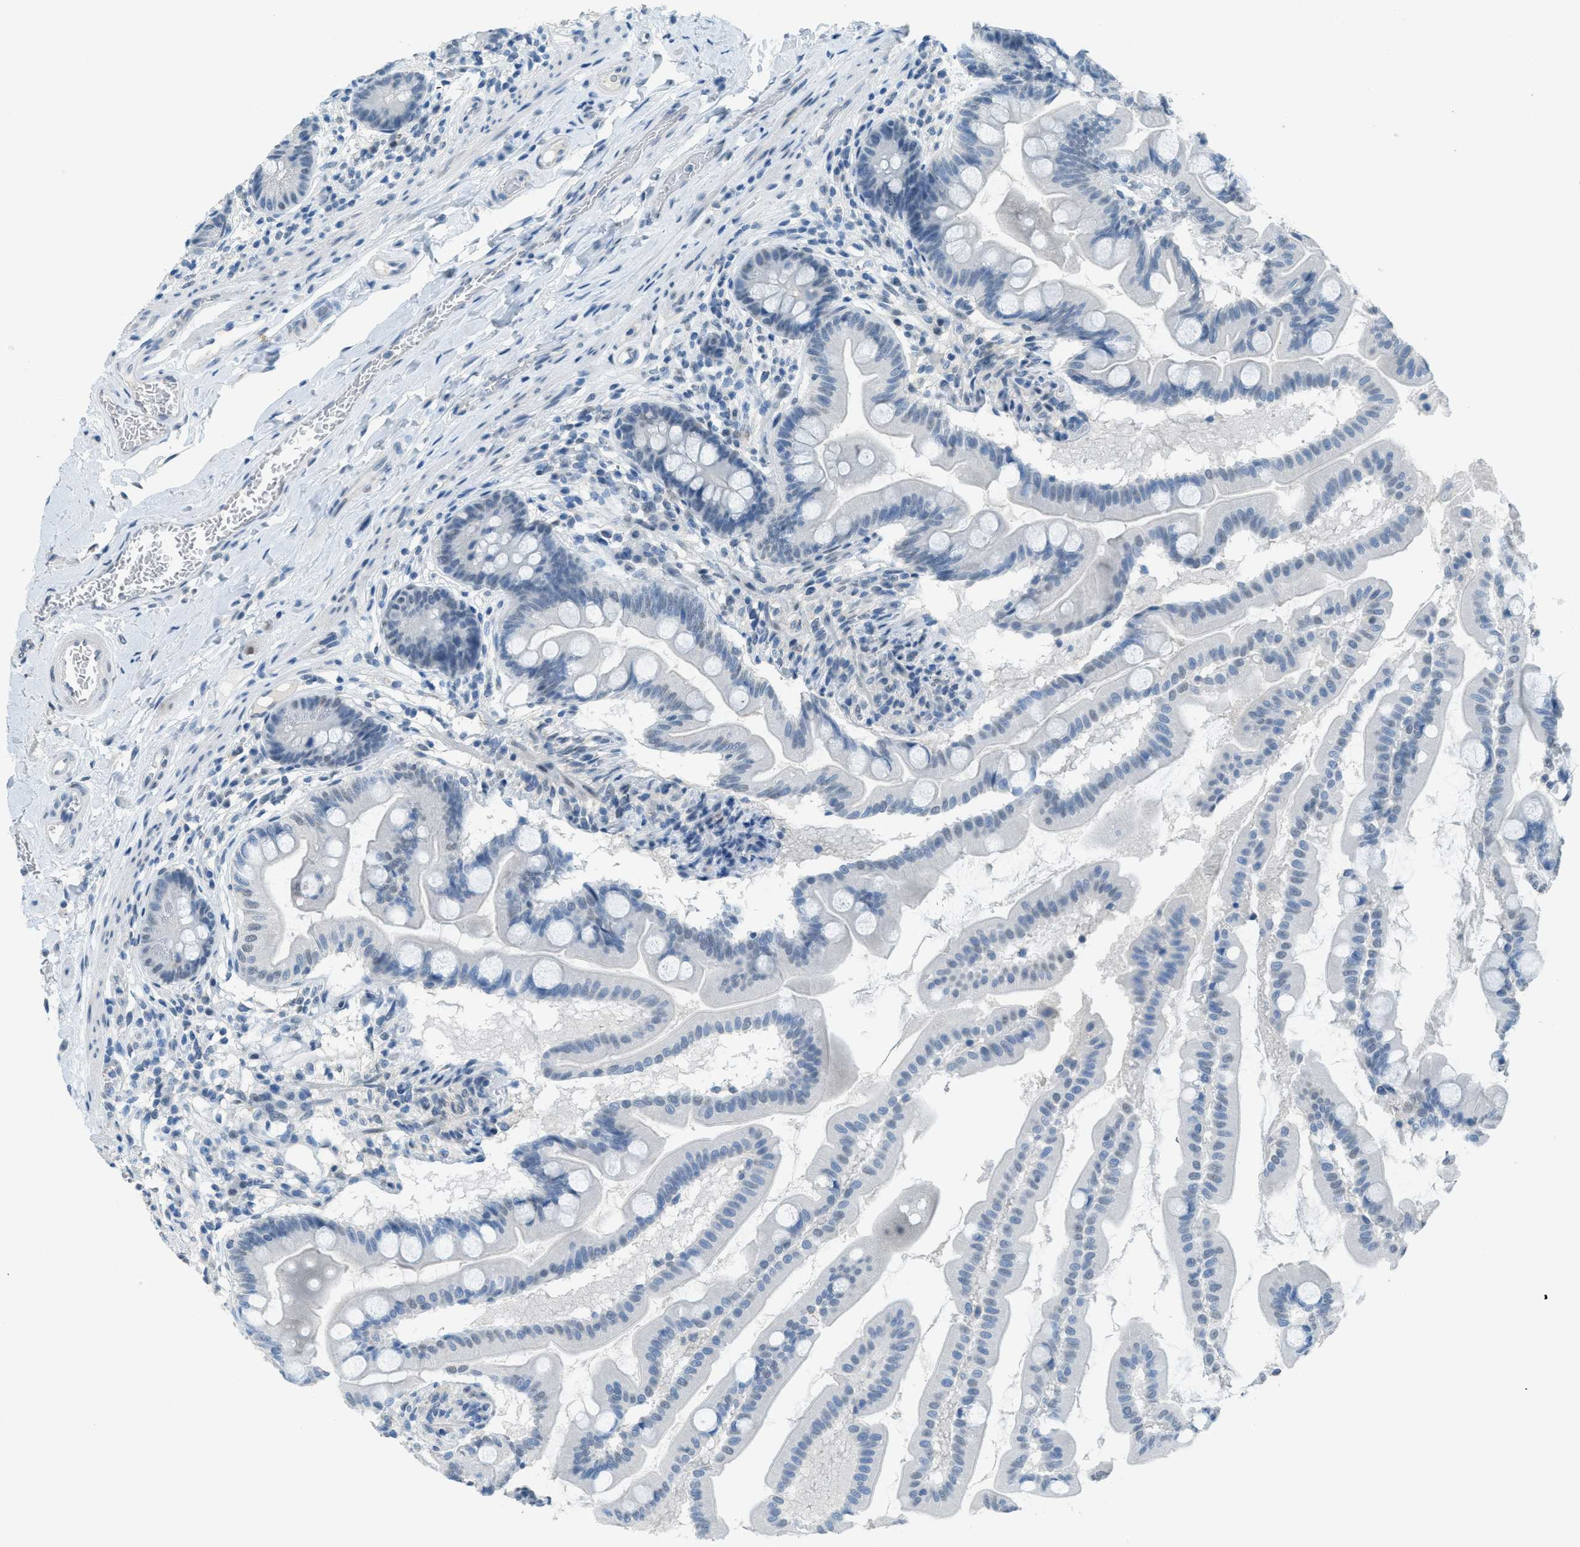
{"staining": {"intensity": "weak", "quantity": "<25%", "location": "nuclear"}, "tissue": "small intestine", "cell_type": "Glandular cells", "image_type": "normal", "snomed": [{"axis": "morphology", "description": "Normal tissue, NOS"}, {"axis": "topography", "description": "Small intestine"}], "caption": "Immunohistochemistry photomicrograph of benign small intestine: human small intestine stained with DAB exhibits no significant protein positivity in glandular cells. Brightfield microscopy of IHC stained with DAB (brown) and hematoxylin (blue), captured at high magnification.", "gene": "TTC13", "patient": {"sex": "female", "age": 56}}